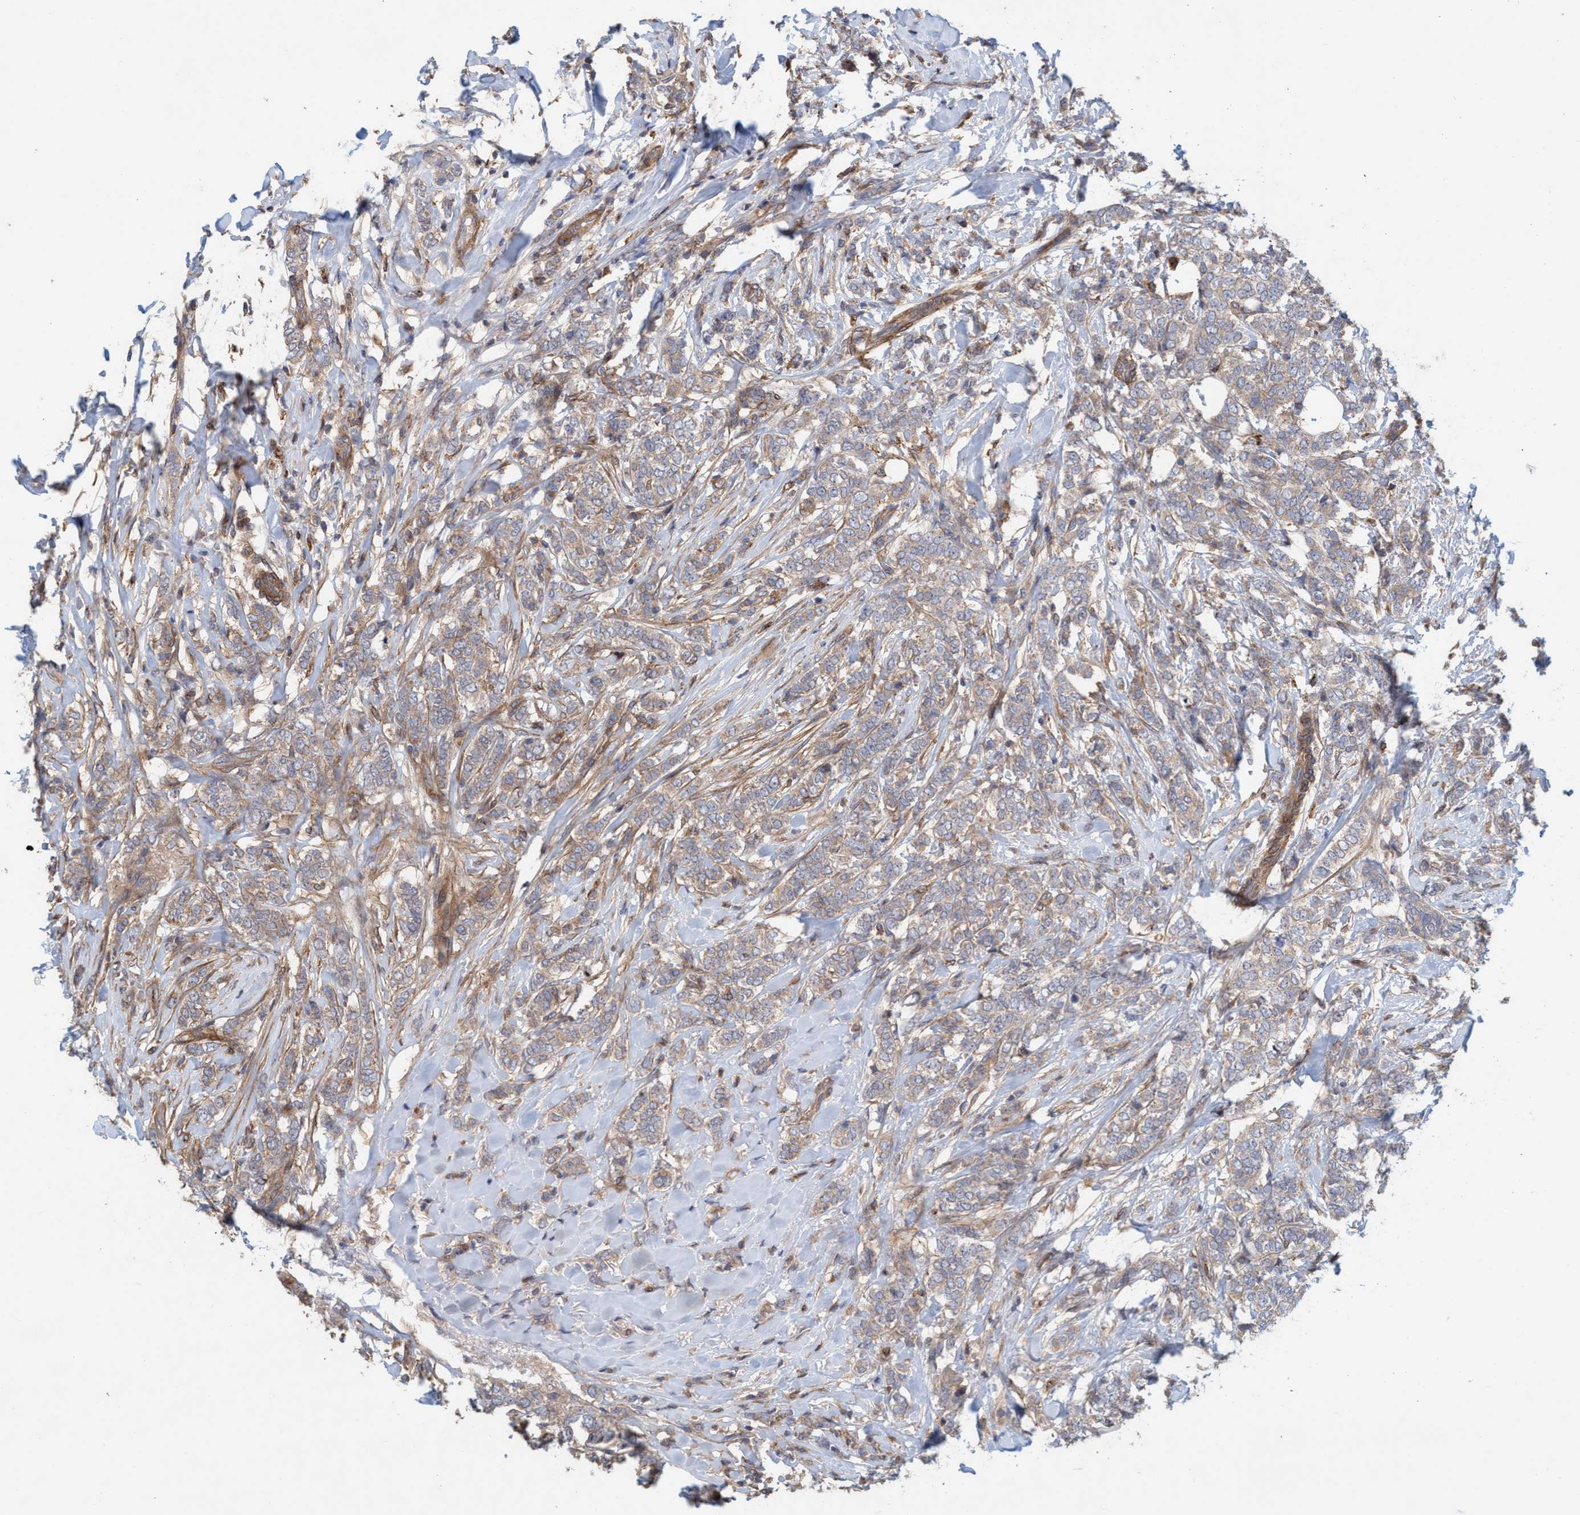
{"staining": {"intensity": "moderate", "quantity": ">75%", "location": "cytoplasmic/membranous"}, "tissue": "breast cancer", "cell_type": "Tumor cells", "image_type": "cancer", "snomed": [{"axis": "morphology", "description": "Lobular carcinoma"}, {"axis": "topography", "description": "Skin"}, {"axis": "topography", "description": "Breast"}], "caption": "This is a micrograph of immunohistochemistry staining of breast cancer, which shows moderate staining in the cytoplasmic/membranous of tumor cells.", "gene": "SPECC1", "patient": {"sex": "female", "age": 46}}